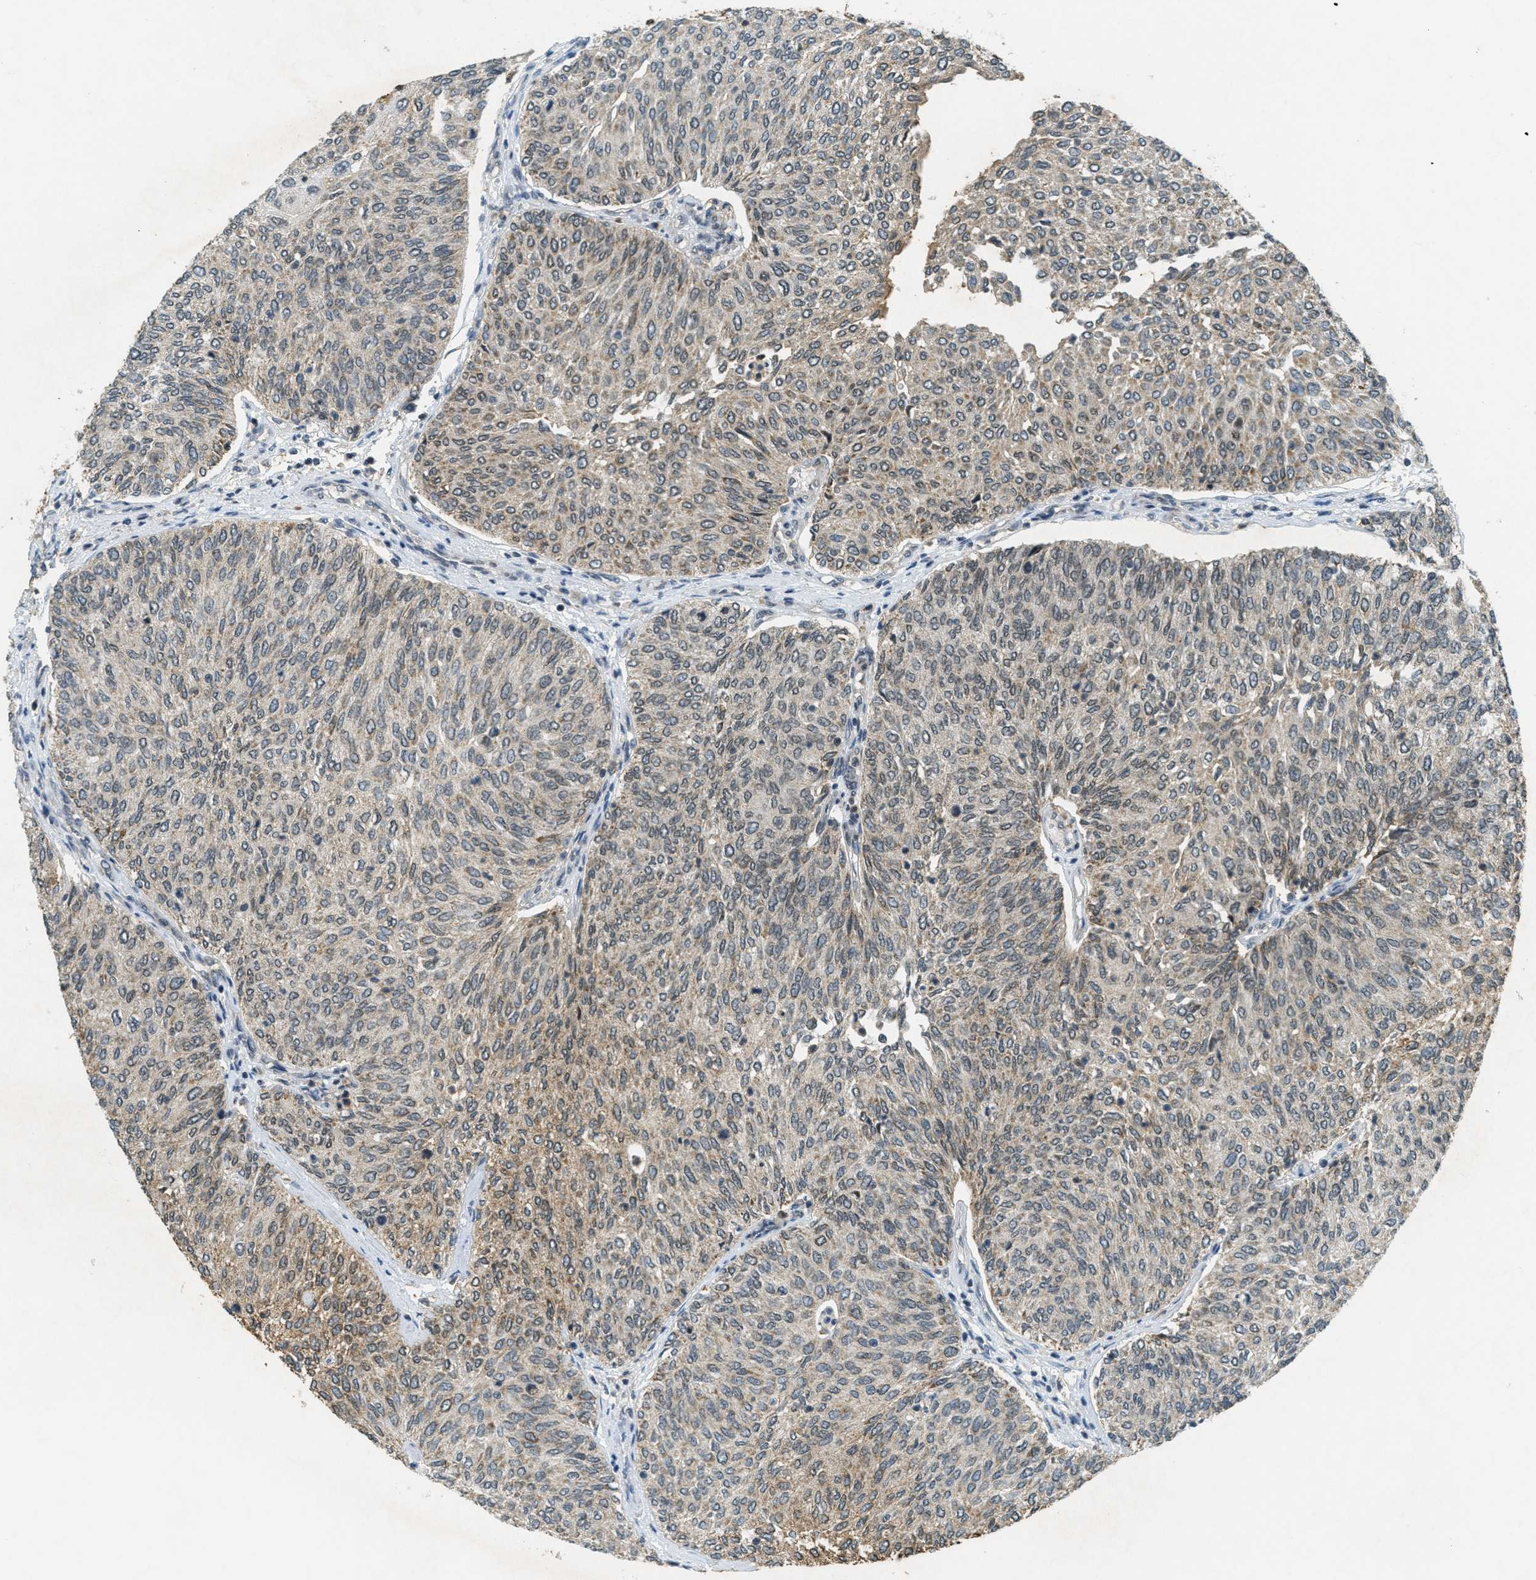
{"staining": {"intensity": "weak", "quantity": "<25%", "location": "cytoplasmic/membranous"}, "tissue": "urothelial cancer", "cell_type": "Tumor cells", "image_type": "cancer", "snomed": [{"axis": "morphology", "description": "Urothelial carcinoma, Low grade"}, {"axis": "topography", "description": "Urinary bladder"}], "caption": "This photomicrograph is of low-grade urothelial carcinoma stained with immunohistochemistry (IHC) to label a protein in brown with the nuclei are counter-stained blue. There is no staining in tumor cells. (DAB immunohistochemistry with hematoxylin counter stain).", "gene": "TCF20", "patient": {"sex": "female", "age": 79}}